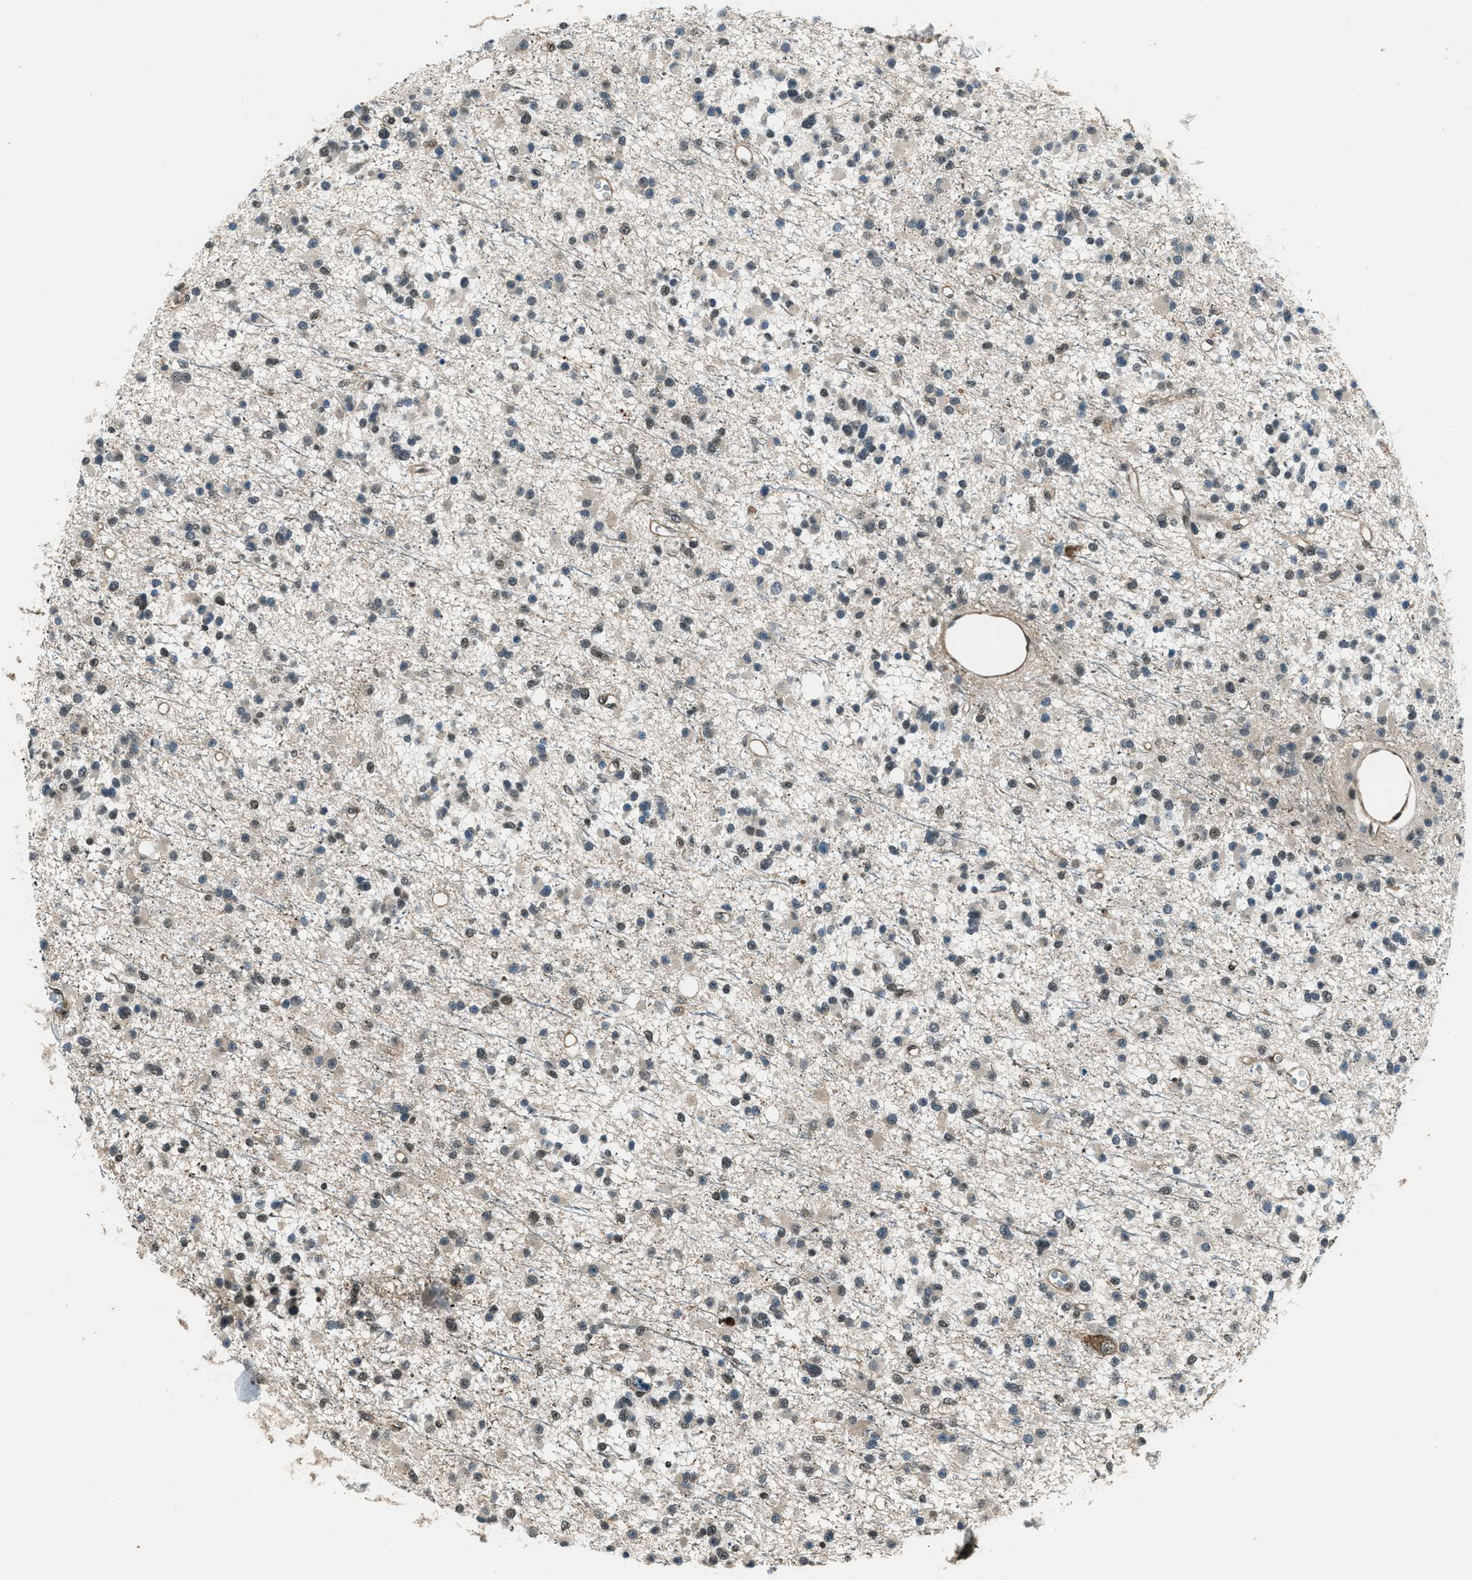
{"staining": {"intensity": "weak", "quantity": "25%-75%", "location": "cytoplasmic/membranous"}, "tissue": "glioma", "cell_type": "Tumor cells", "image_type": "cancer", "snomed": [{"axis": "morphology", "description": "Glioma, malignant, Low grade"}, {"axis": "topography", "description": "Brain"}], "caption": "Protein staining of malignant low-grade glioma tissue demonstrates weak cytoplasmic/membranous positivity in about 25%-75% of tumor cells.", "gene": "SVIL", "patient": {"sex": "female", "age": 22}}